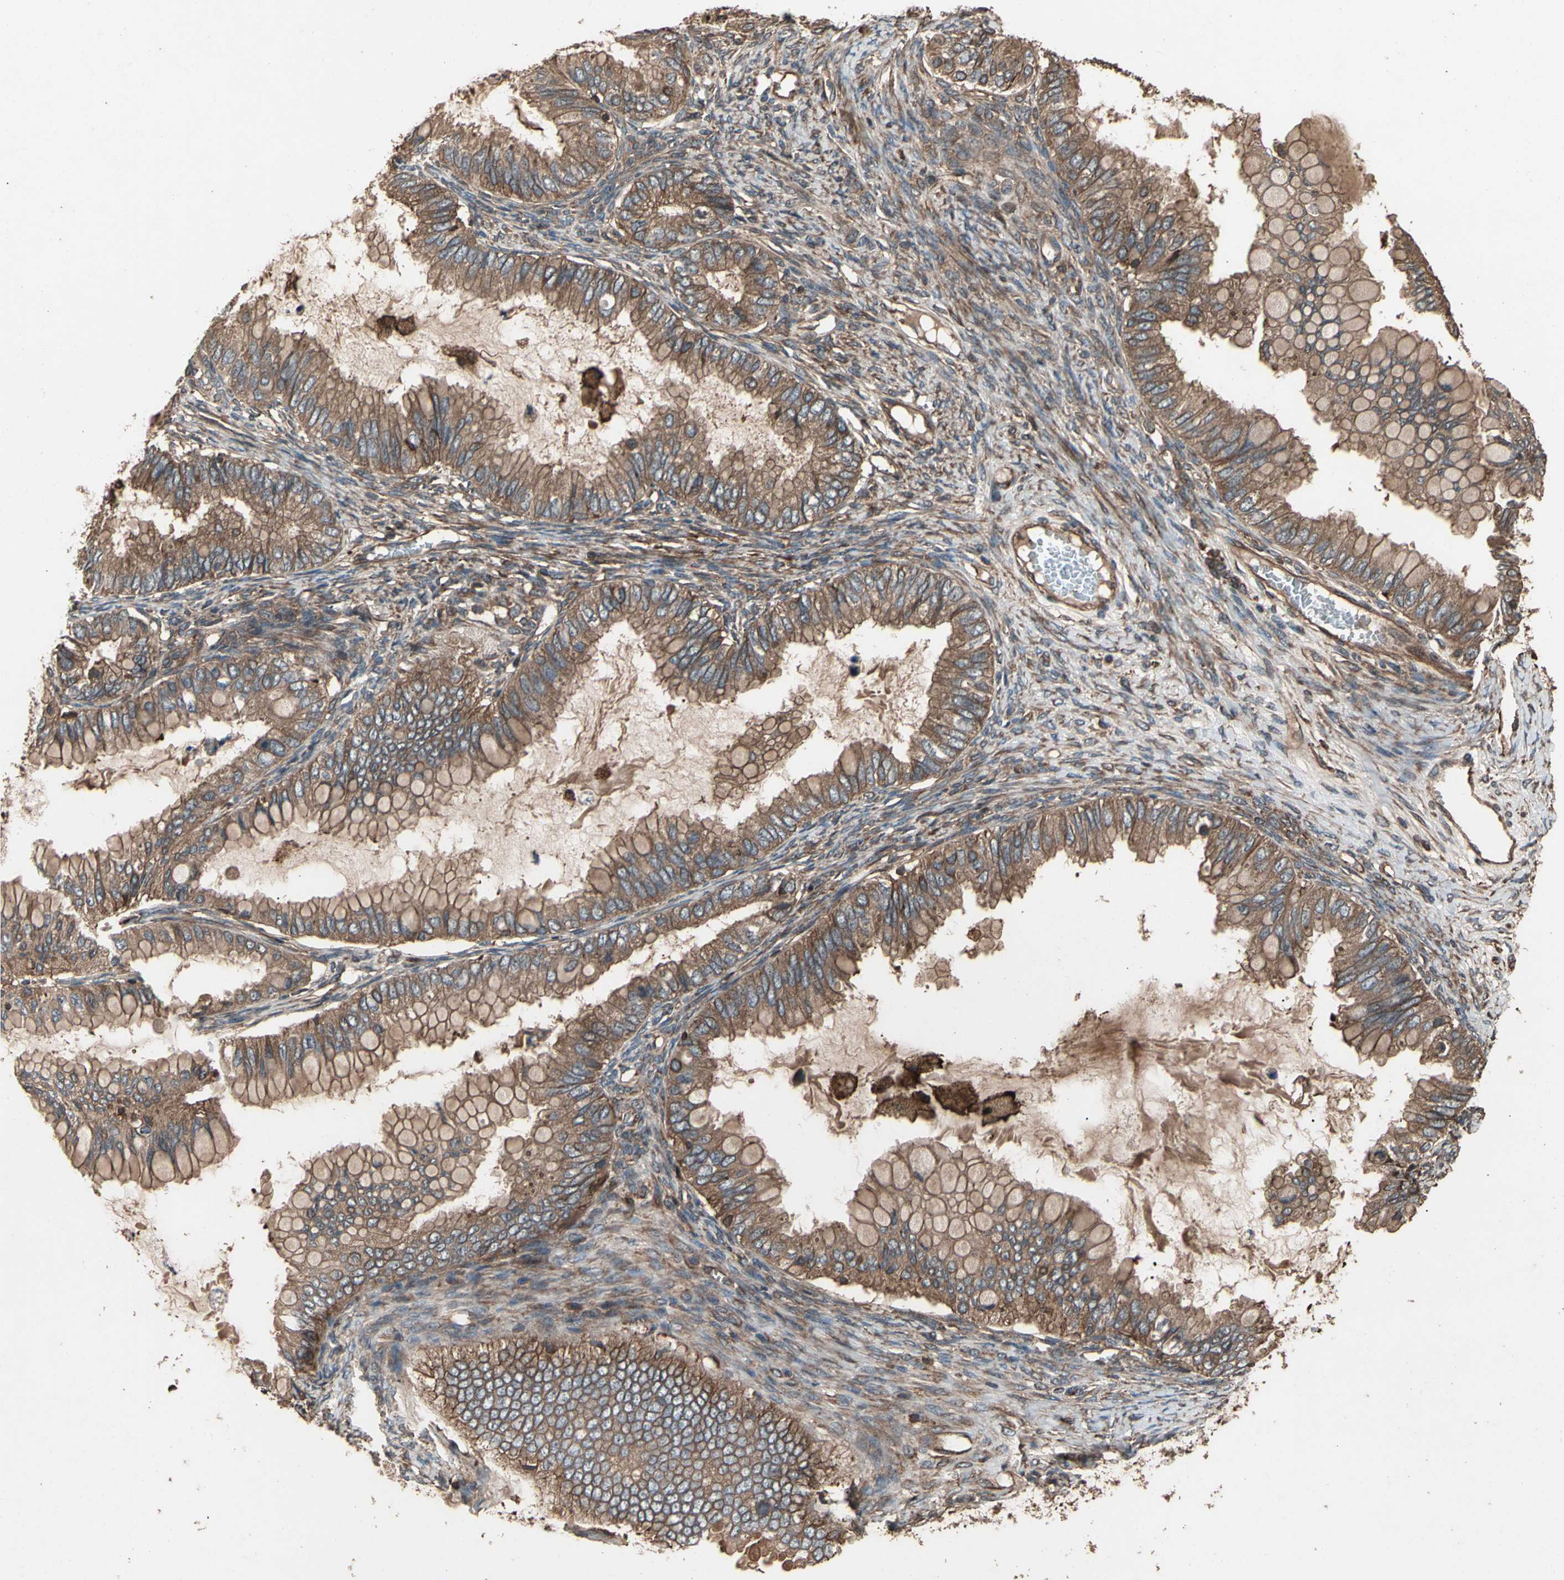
{"staining": {"intensity": "strong", "quantity": ">75%", "location": "cytoplasmic/membranous"}, "tissue": "ovarian cancer", "cell_type": "Tumor cells", "image_type": "cancer", "snomed": [{"axis": "morphology", "description": "Cystadenocarcinoma, mucinous, NOS"}, {"axis": "topography", "description": "Ovary"}], "caption": "Mucinous cystadenocarcinoma (ovarian) stained with a brown dye demonstrates strong cytoplasmic/membranous positive expression in about >75% of tumor cells.", "gene": "AGBL2", "patient": {"sex": "female", "age": 80}}